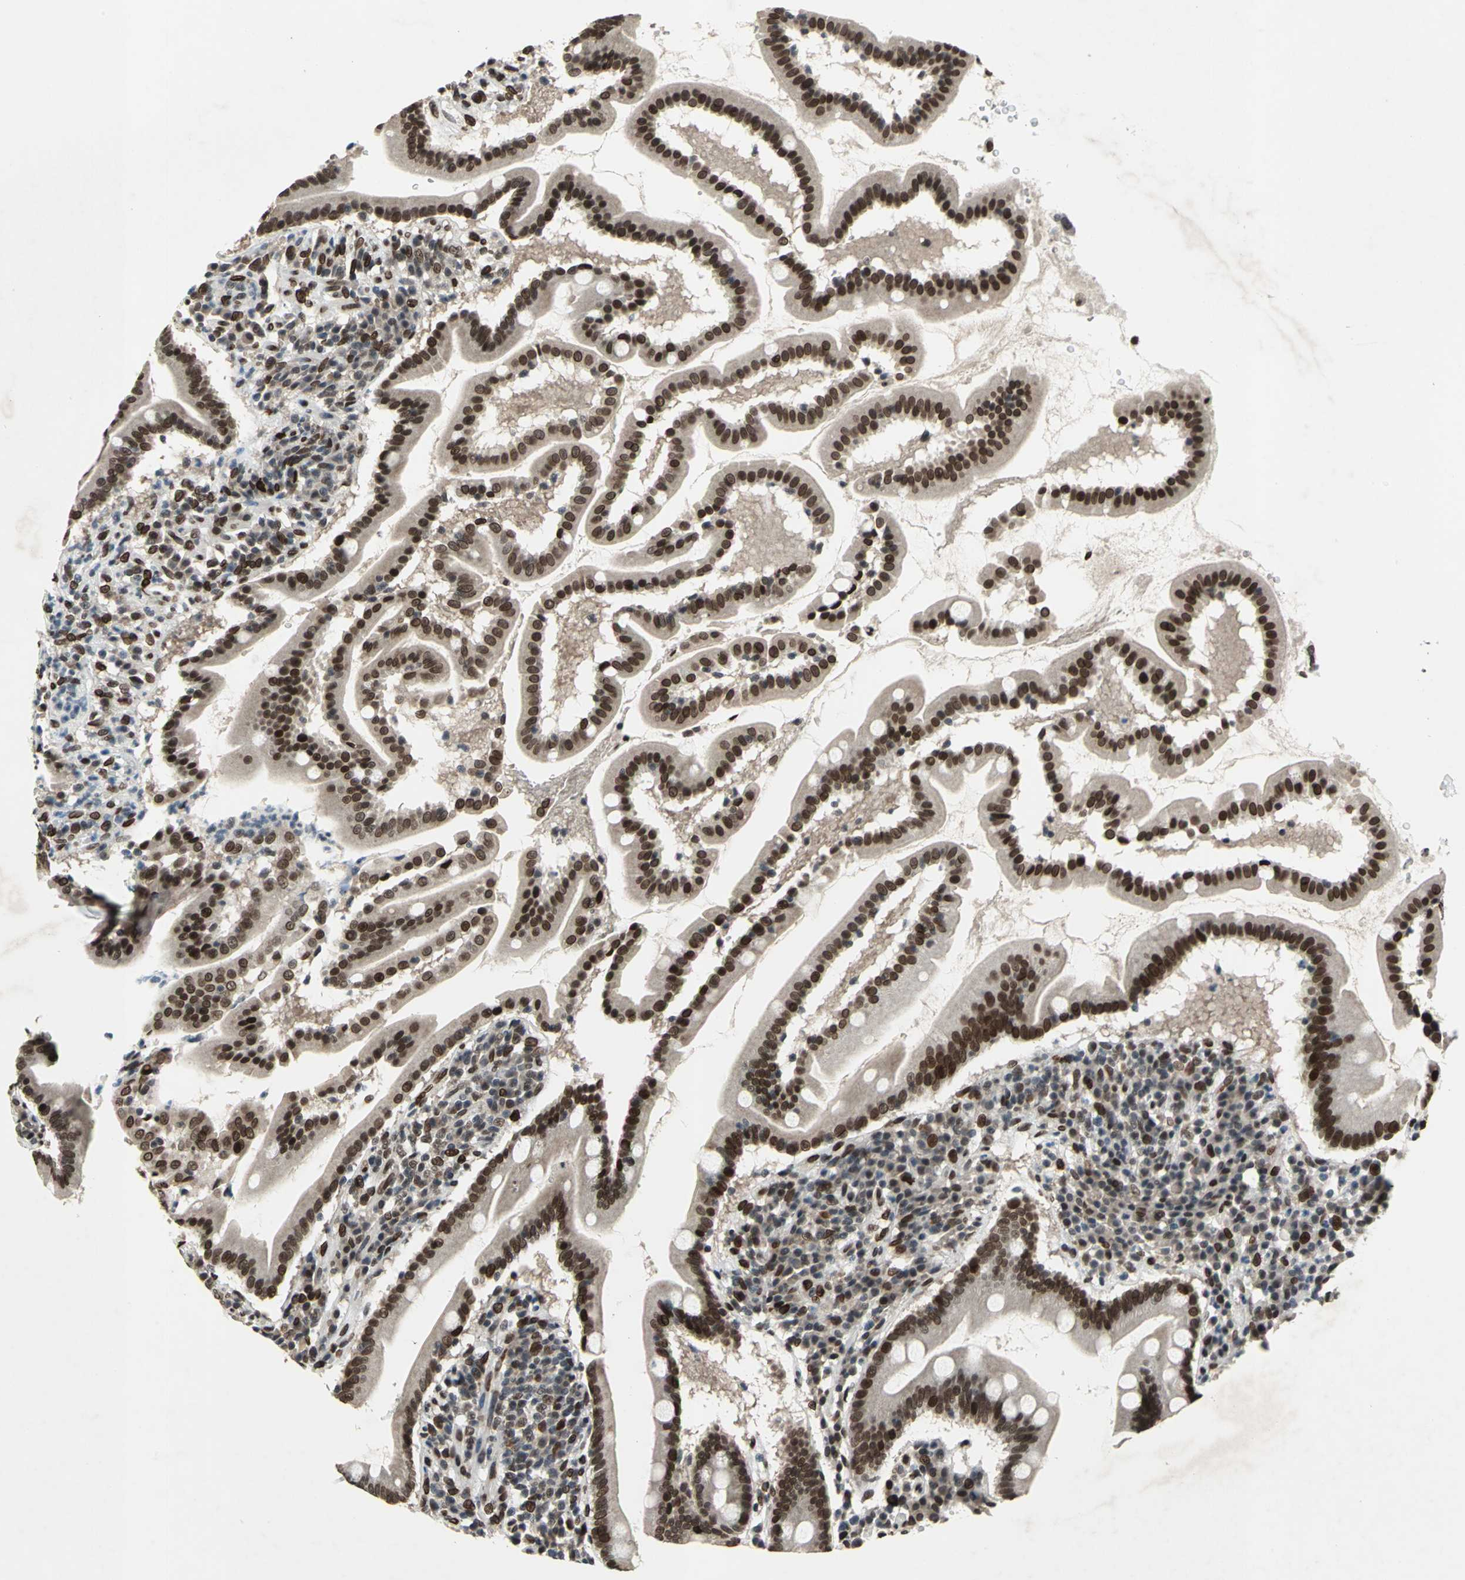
{"staining": {"intensity": "strong", "quantity": ">75%", "location": "nuclear"}, "tissue": "duodenum", "cell_type": "Glandular cells", "image_type": "normal", "snomed": [{"axis": "morphology", "description": "Normal tissue, NOS"}, {"axis": "topography", "description": "Duodenum"}], "caption": "Unremarkable duodenum exhibits strong nuclear expression in approximately >75% of glandular cells, visualized by immunohistochemistry. The protein is shown in brown color, while the nuclei are stained blue.", "gene": "ISY1", "patient": {"sex": "male", "age": 50}}